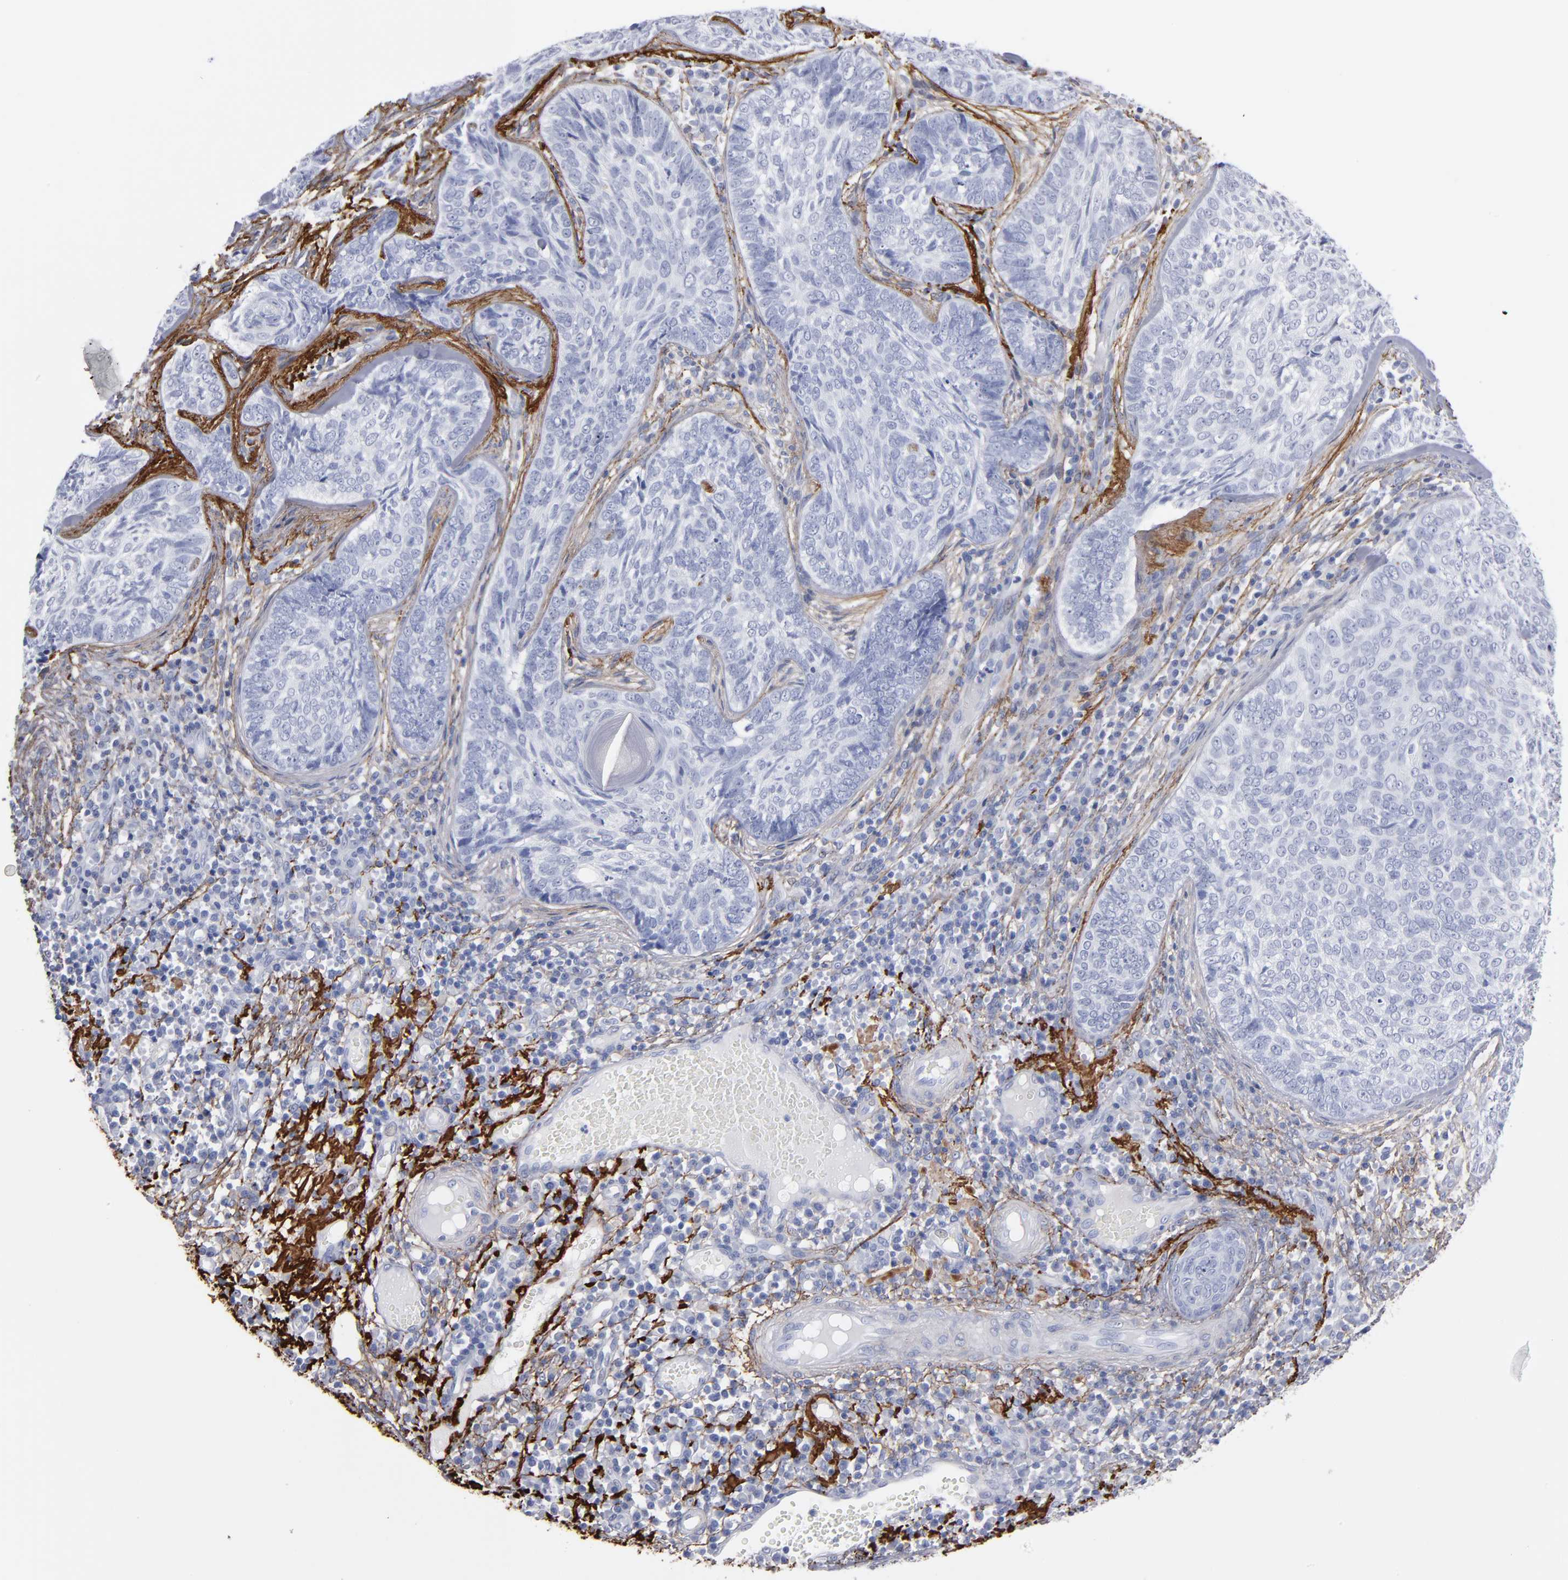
{"staining": {"intensity": "negative", "quantity": "none", "location": "none"}, "tissue": "skin cancer", "cell_type": "Tumor cells", "image_type": "cancer", "snomed": [{"axis": "morphology", "description": "Basal cell carcinoma"}, {"axis": "topography", "description": "Skin"}], "caption": "Skin basal cell carcinoma was stained to show a protein in brown. There is no significant staining in tumor cells.", "gene": "EMILIN1", "patient": {"sex": "male", "age": 72}}